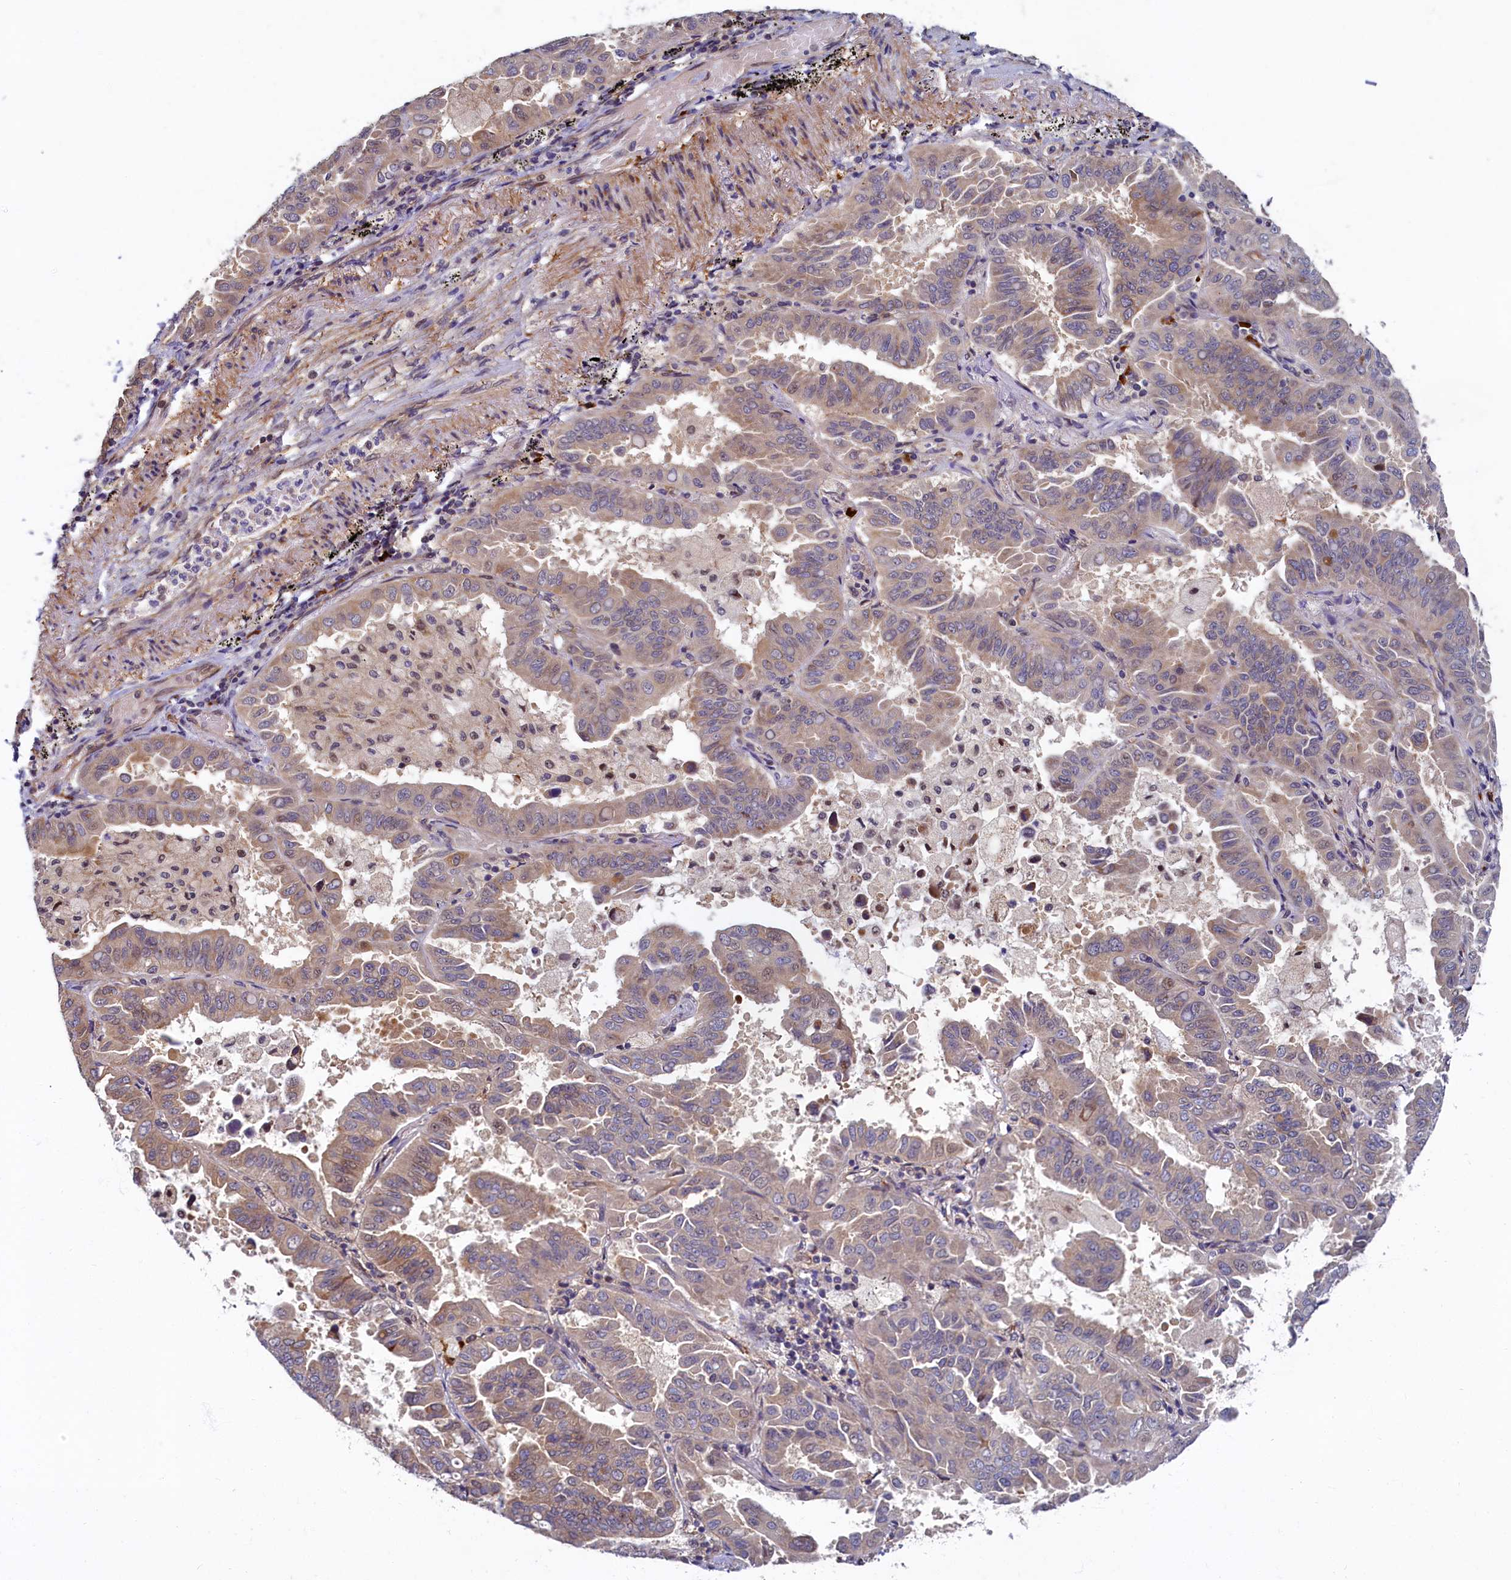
{"staining": {"intensity": "weak", "quantity": "25%-75%", "location": "cytoplasmic/membranous"}, "tissue": "lung cancer", "cell_type": "Tumor cells", "image_type": "cancer", "snomed": [{"axis": "morphology", "description": "Adenocarcinoma, NOS"}, {"axis": "topography", "description": "Lung"}], "caption": "Immunohistochemistry (IHC) (DAB (3,3'-diaminobenzidine)) staining of human lung cancer demonstrates weak cytoplasmic/membranous protein expression in about 25%-75% of tumor cells.", "gene": "SLC16A14", "patient": {"sex": "male", "age": 64}}